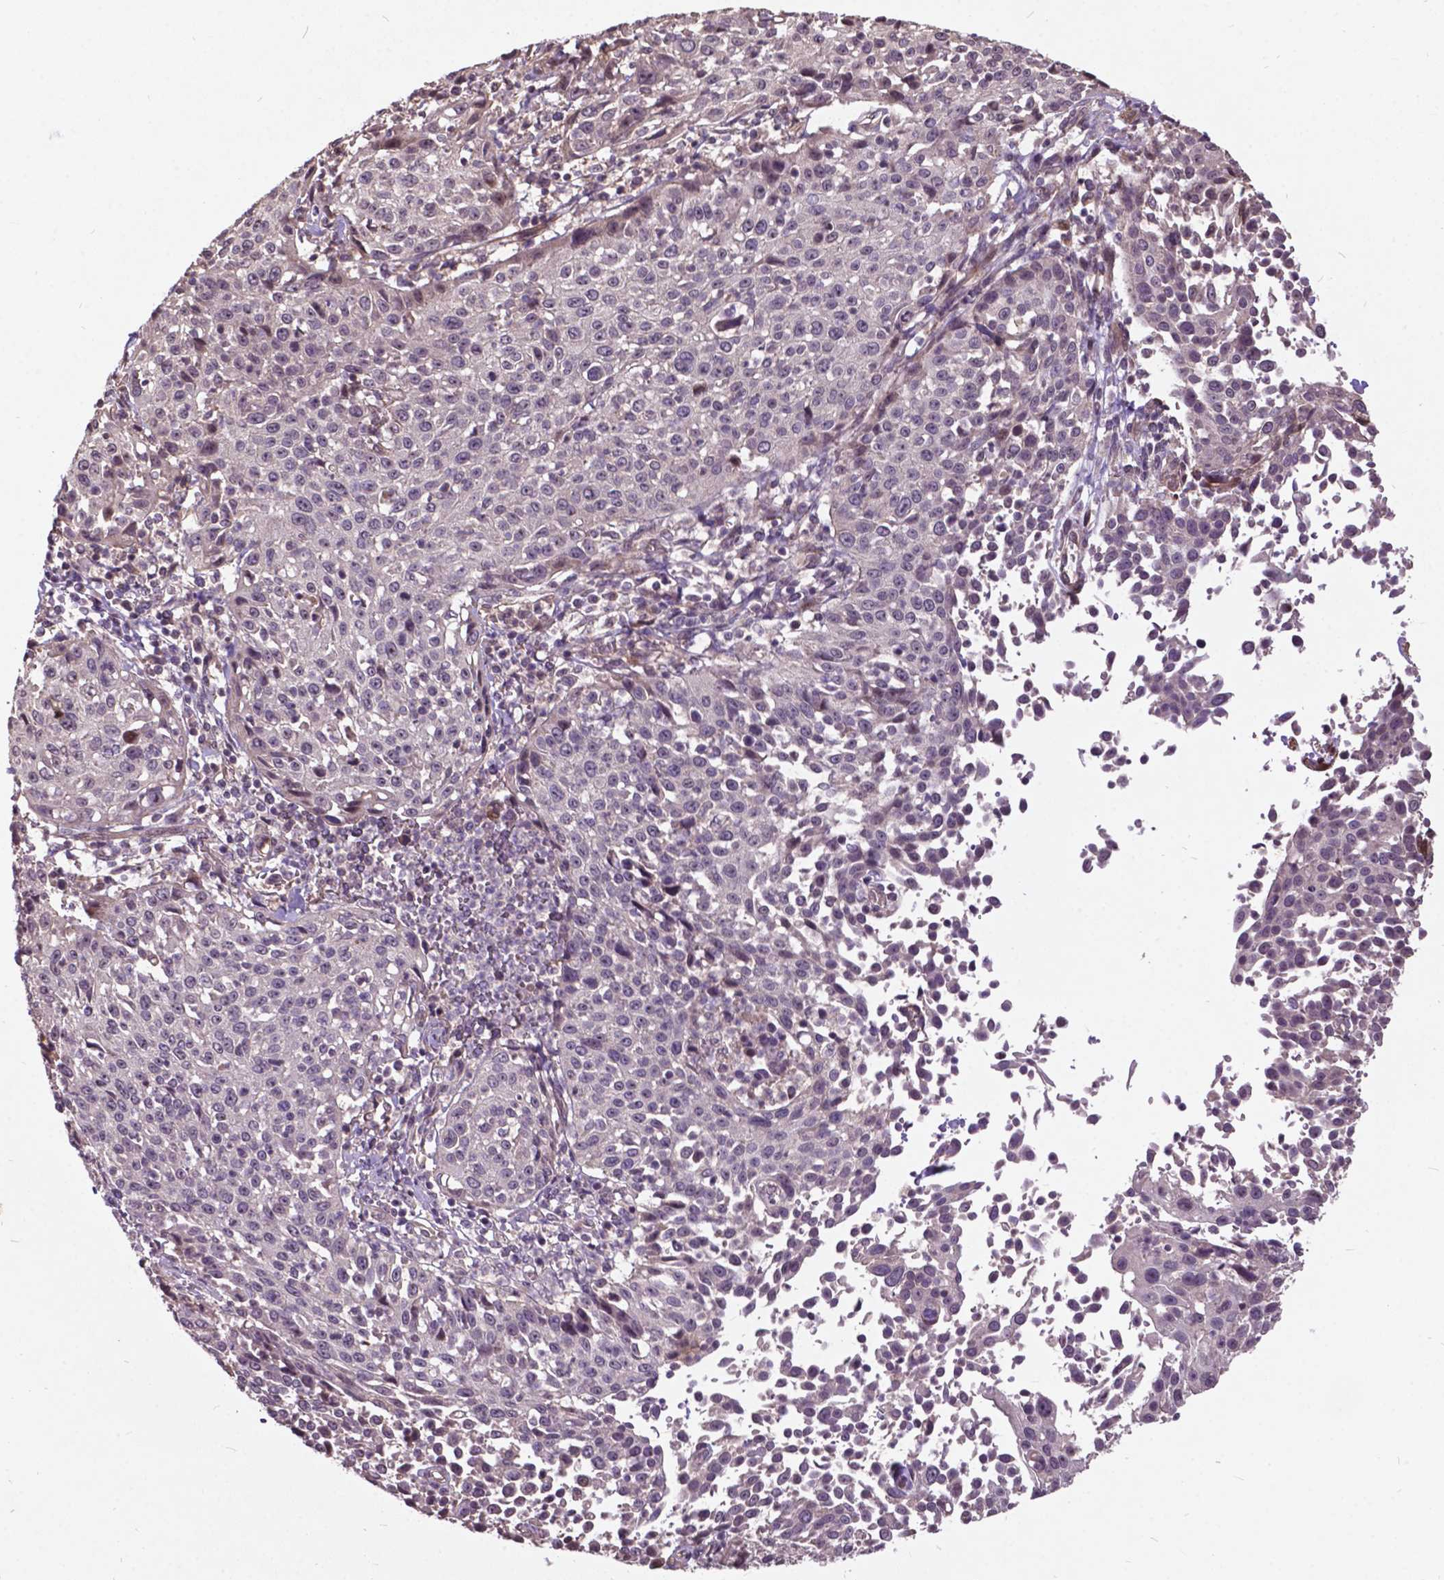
{"staining": {"intensity": "negative", "quantity": "none", "location": "none"}, "tissue": "cervical cancer", "cell_type": "Tumor cells", "image_type": "cancer", "snomed": [{"axis": "morphology", "description": "Squamous cell carcinoma, NOS"}, {"axis": "topography", "description": "Cervix"}], "caption": "This is an IHC histopathology image of human squamous cell carcinoma (cervical). There is no positivity in tumor cells.", "gene": "AP1S3", "patient": {"sex": "female", "age": 26}}